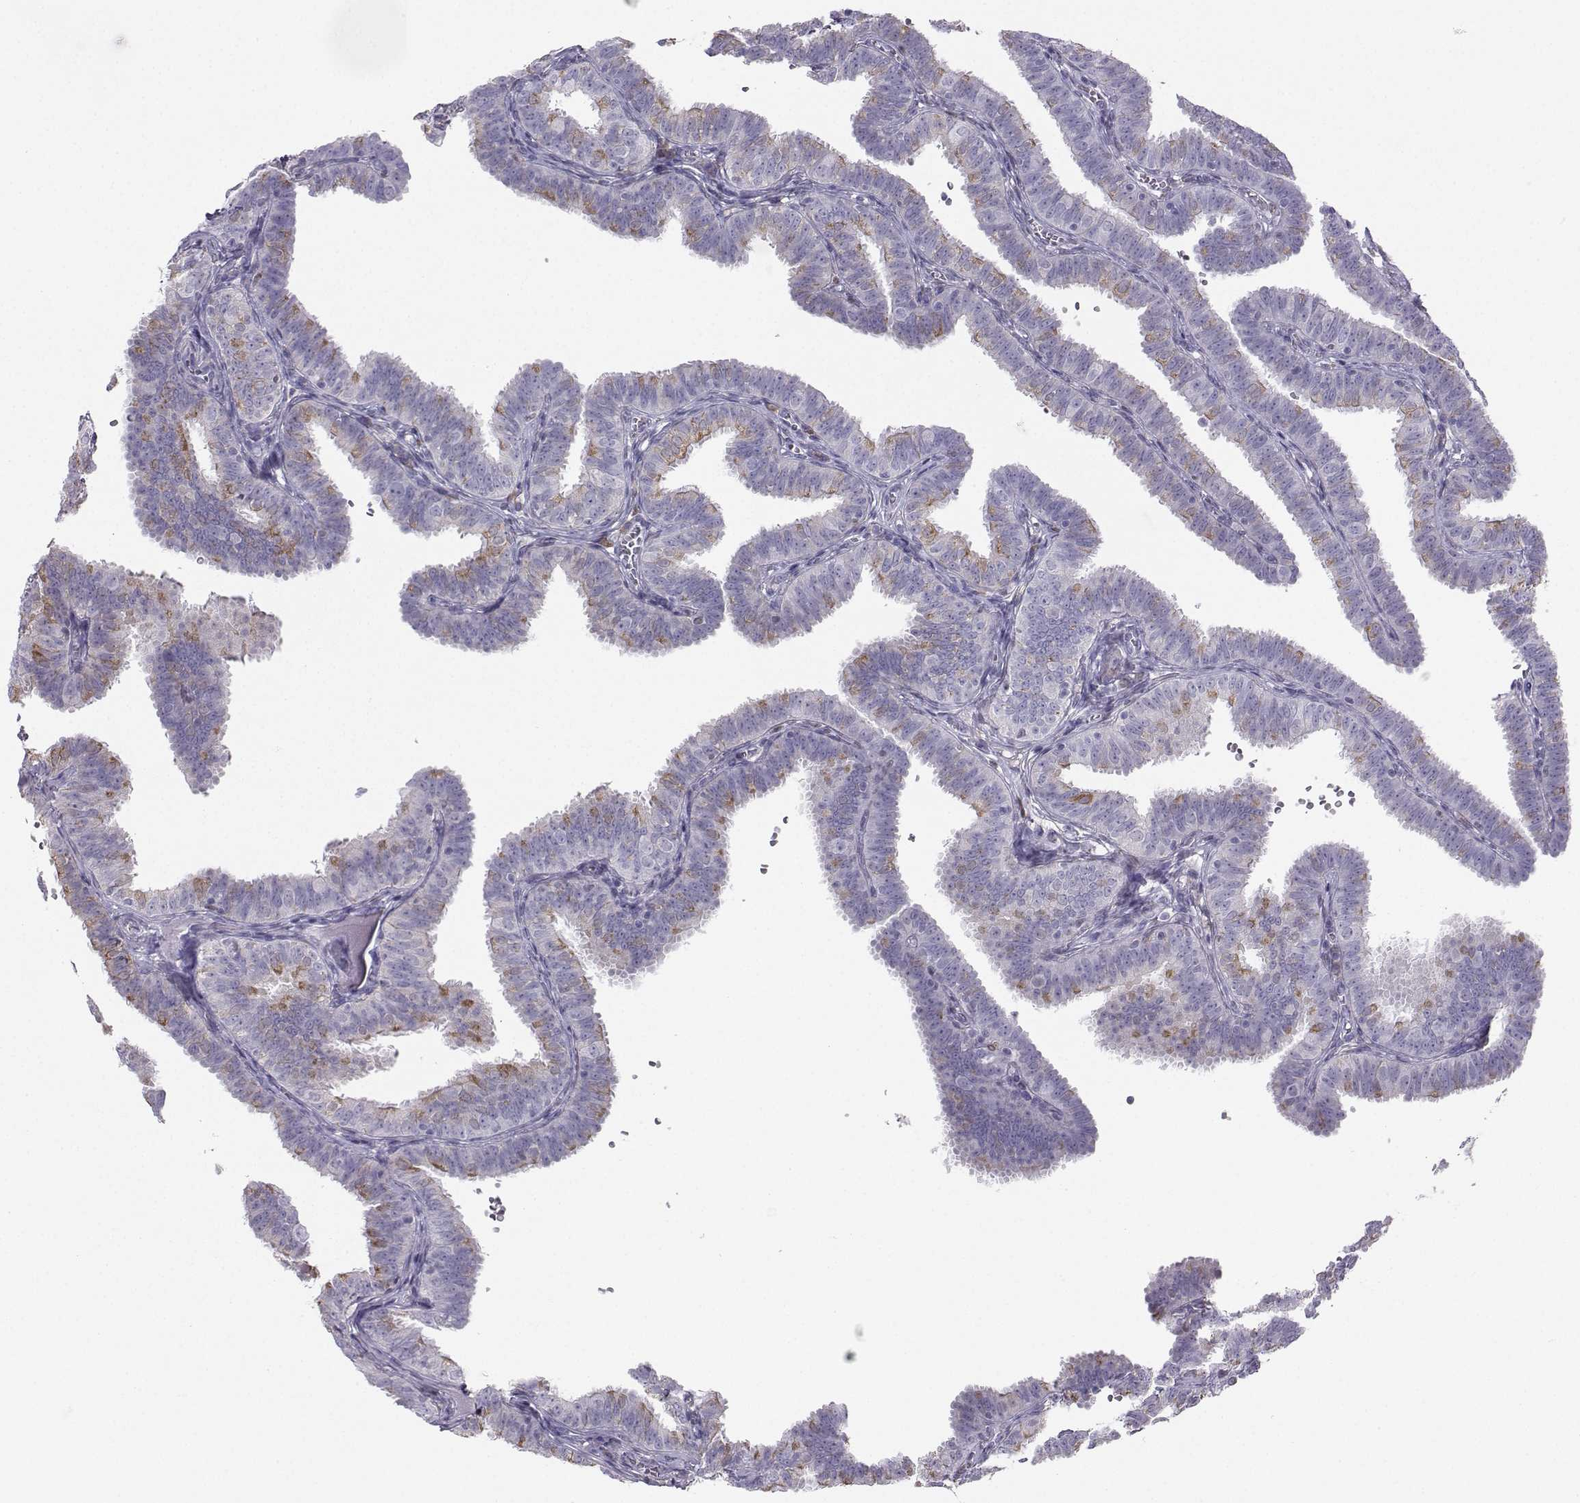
{"staining": {"intensity": "moderate", "quantity": "<25%", "location": "cytoplasmic/membranous"}, "tissue": "fallopian tube", "cell_type": "Glandular cells", "image_type": "normal", "snomed": [{"axis": "morphology", "description": "Normal tissue, NOS"}, {"axis": "topography", "description": "Fallopian tube"}], "caption": "Fallopian tube stained for a protein demonstrates moderate cytoplasmic/membranous positivity in glandular cells. The protein of interest is shown in brown color, while the nuclei are stained blue.", "gene": "DCLK3", "patient": {"sex": "female", "age": 25}}